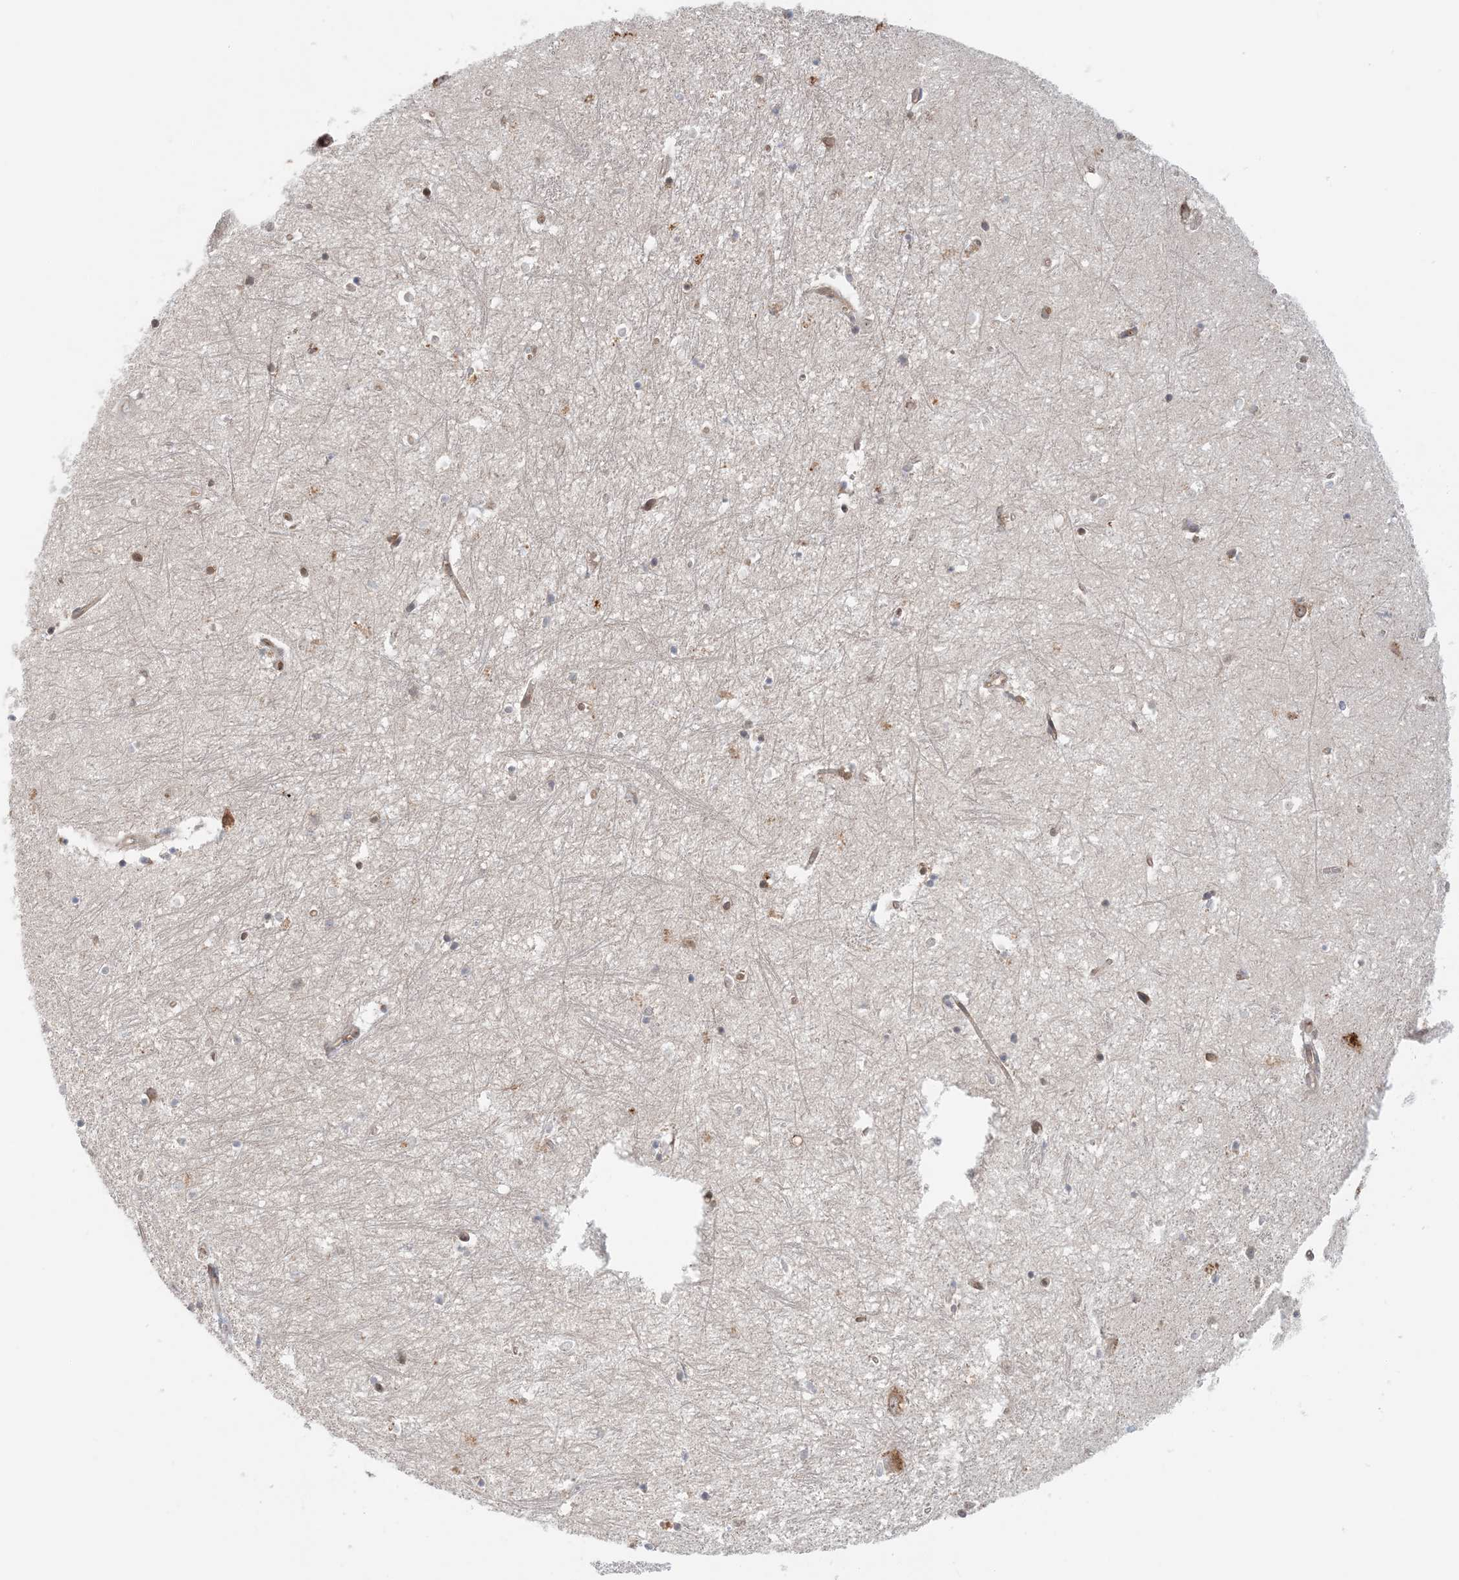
{"staining": {"intensity": "moderate", "quantity": "25%-75%", "location": "cytoplasmic/membranous"}, "tissue": "hippocampus", "cell_type": "Glial cells", "image_type": "normal", "snomed": [{"axis": "morphology", "description": "Normal tissue, NOS"}, {"axis": "topography", "description": "Hippocampus"}], "caption": "This is a histology image of immunohistochemistry staining of normal hippocampus, which shows moderate positivity in the cytoplasmic/membranous of glial cells.", "gene": "ATP13A2", "patient": {"sex": "female", "age": 64}}